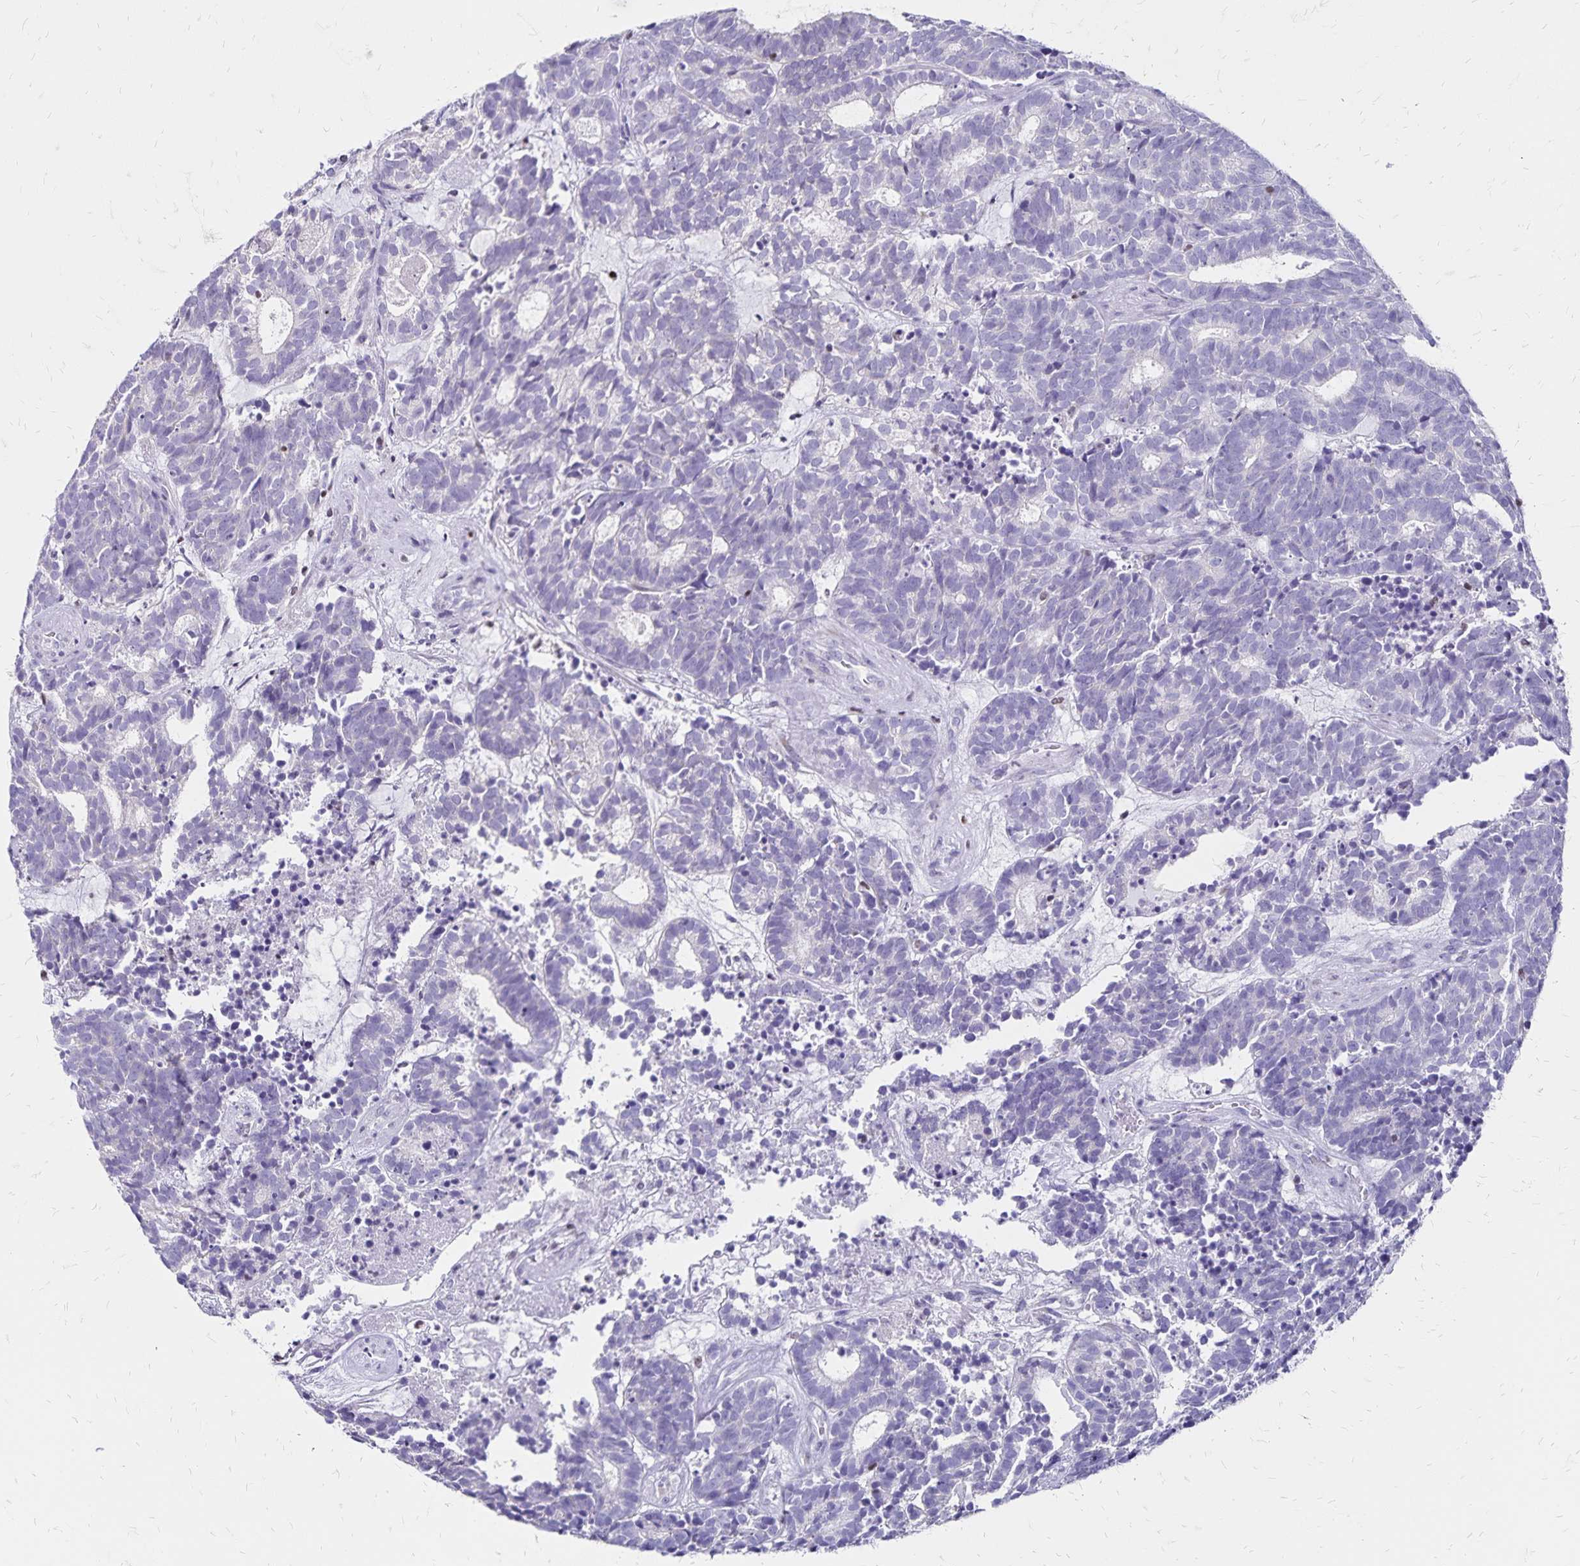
{"staining": {"intensity": "negative", "quantity": "none", "location": "none"}, "tissue": "head and neck cancer", "cell_type": "Tumor cells", "image_type": "cancer", "snomed": [{"axis": "morphology", "description": "Adenocarcinoma, NOS"}, {"axis": "topography", "description": "Head-Neck"}], "caption": "Tumor cells are negative for brown protein staining in head and neck cancer.", "gene": "IKZF1", "patient": {"sex": "female", "age": 81}}